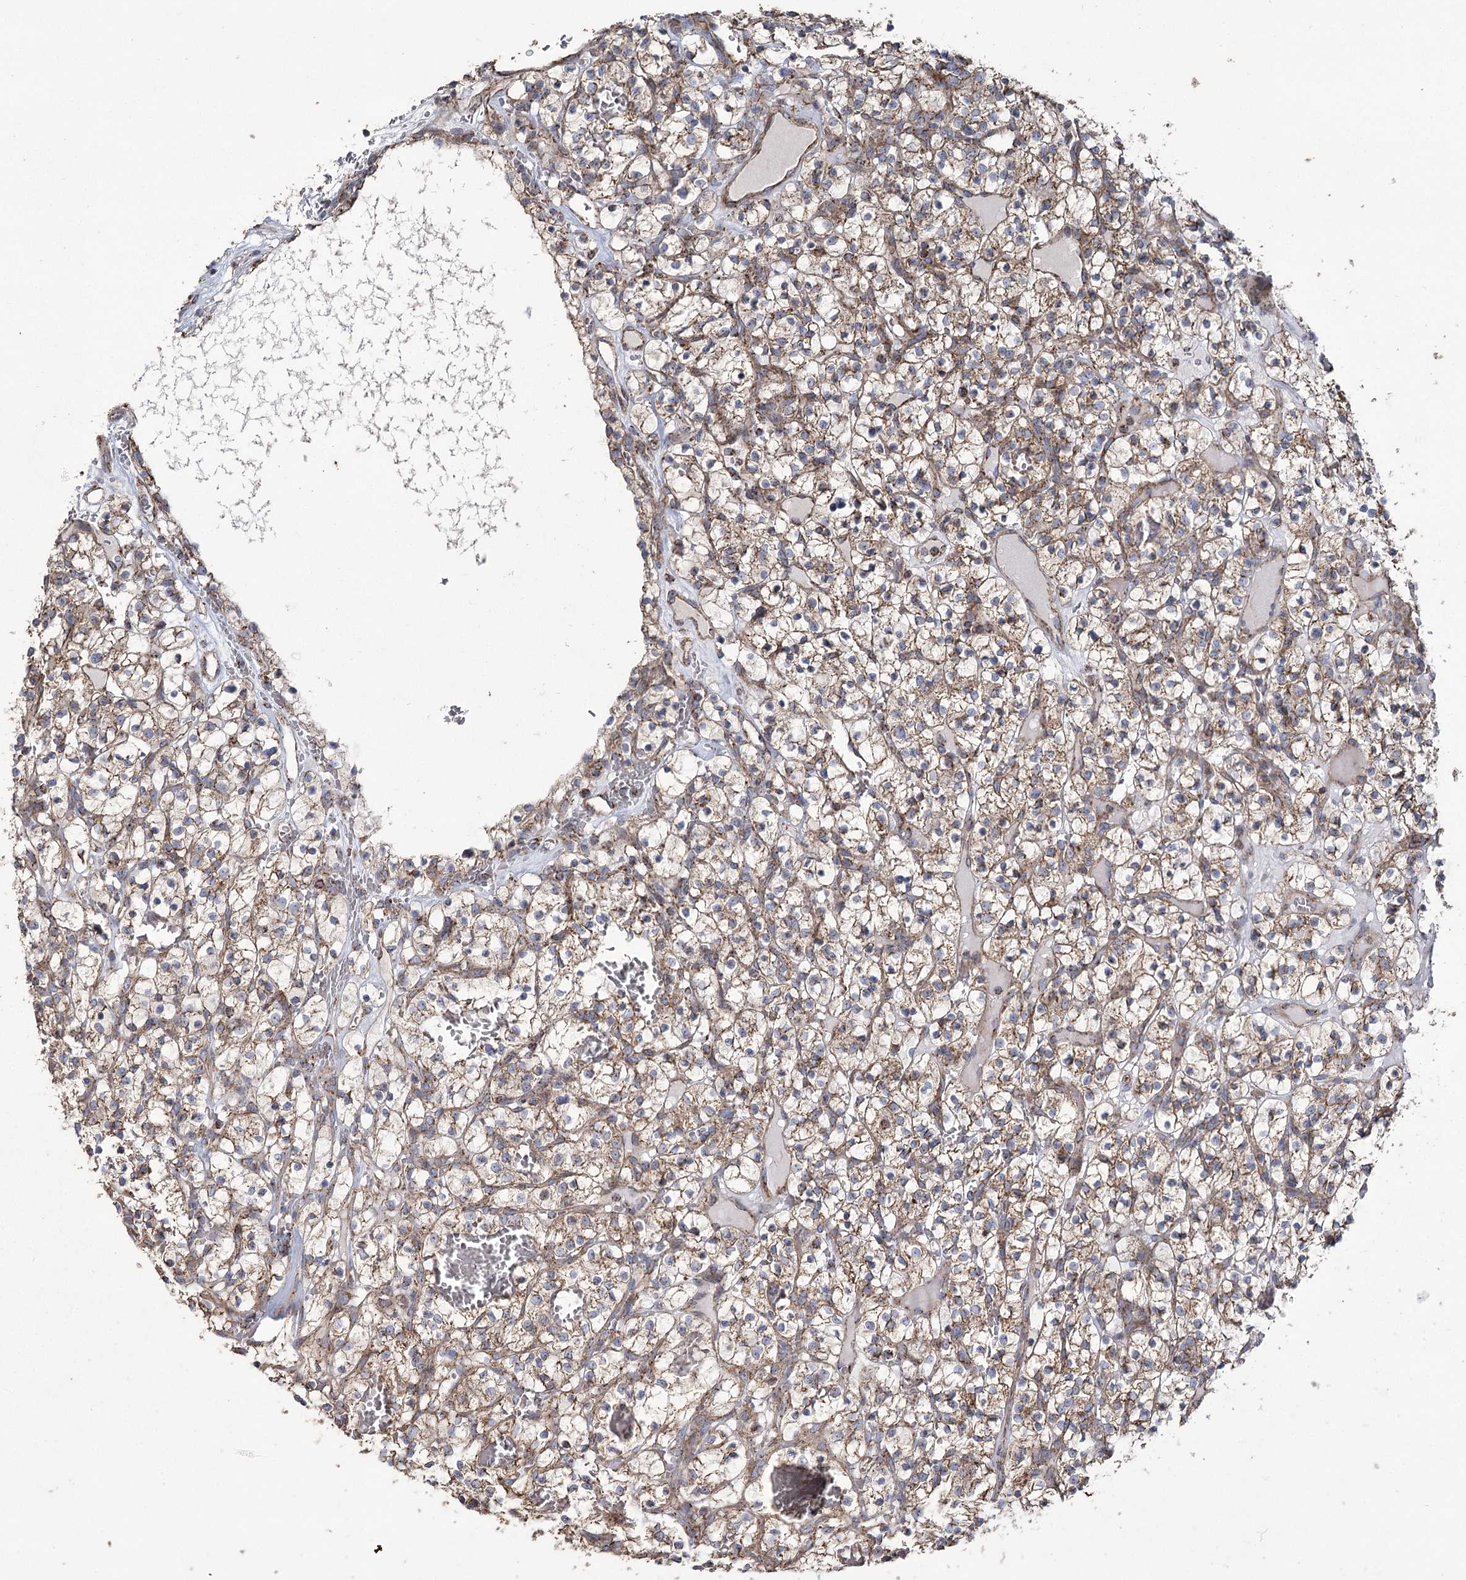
{"staining": {"intensity": "moderate", "quantity": ">75%", "location": "cytoplasmic/membranous"}, "tissue": "renal cancer", "cell_type": "Tumor cells", "image_type": "cancer", "snomed": [{"axis": "morphology", "description": "Adenocarcinoma, NOS"}, {"axis": "topography", "description": "Kidney"}], "caption": "Immunohistochemistry histopathology image of neoplastic tissue: human adenocarcinoma (renal) stained using immunohistochemistry displays medium levels of moderate protein expression localized specifically in the cytoplasmic/membranous of tumor cells, appearing as a cytoplasmic/membranous brown color.", "gene": "RANBP3L", "patient": {"sex": "female", "age": 57}}